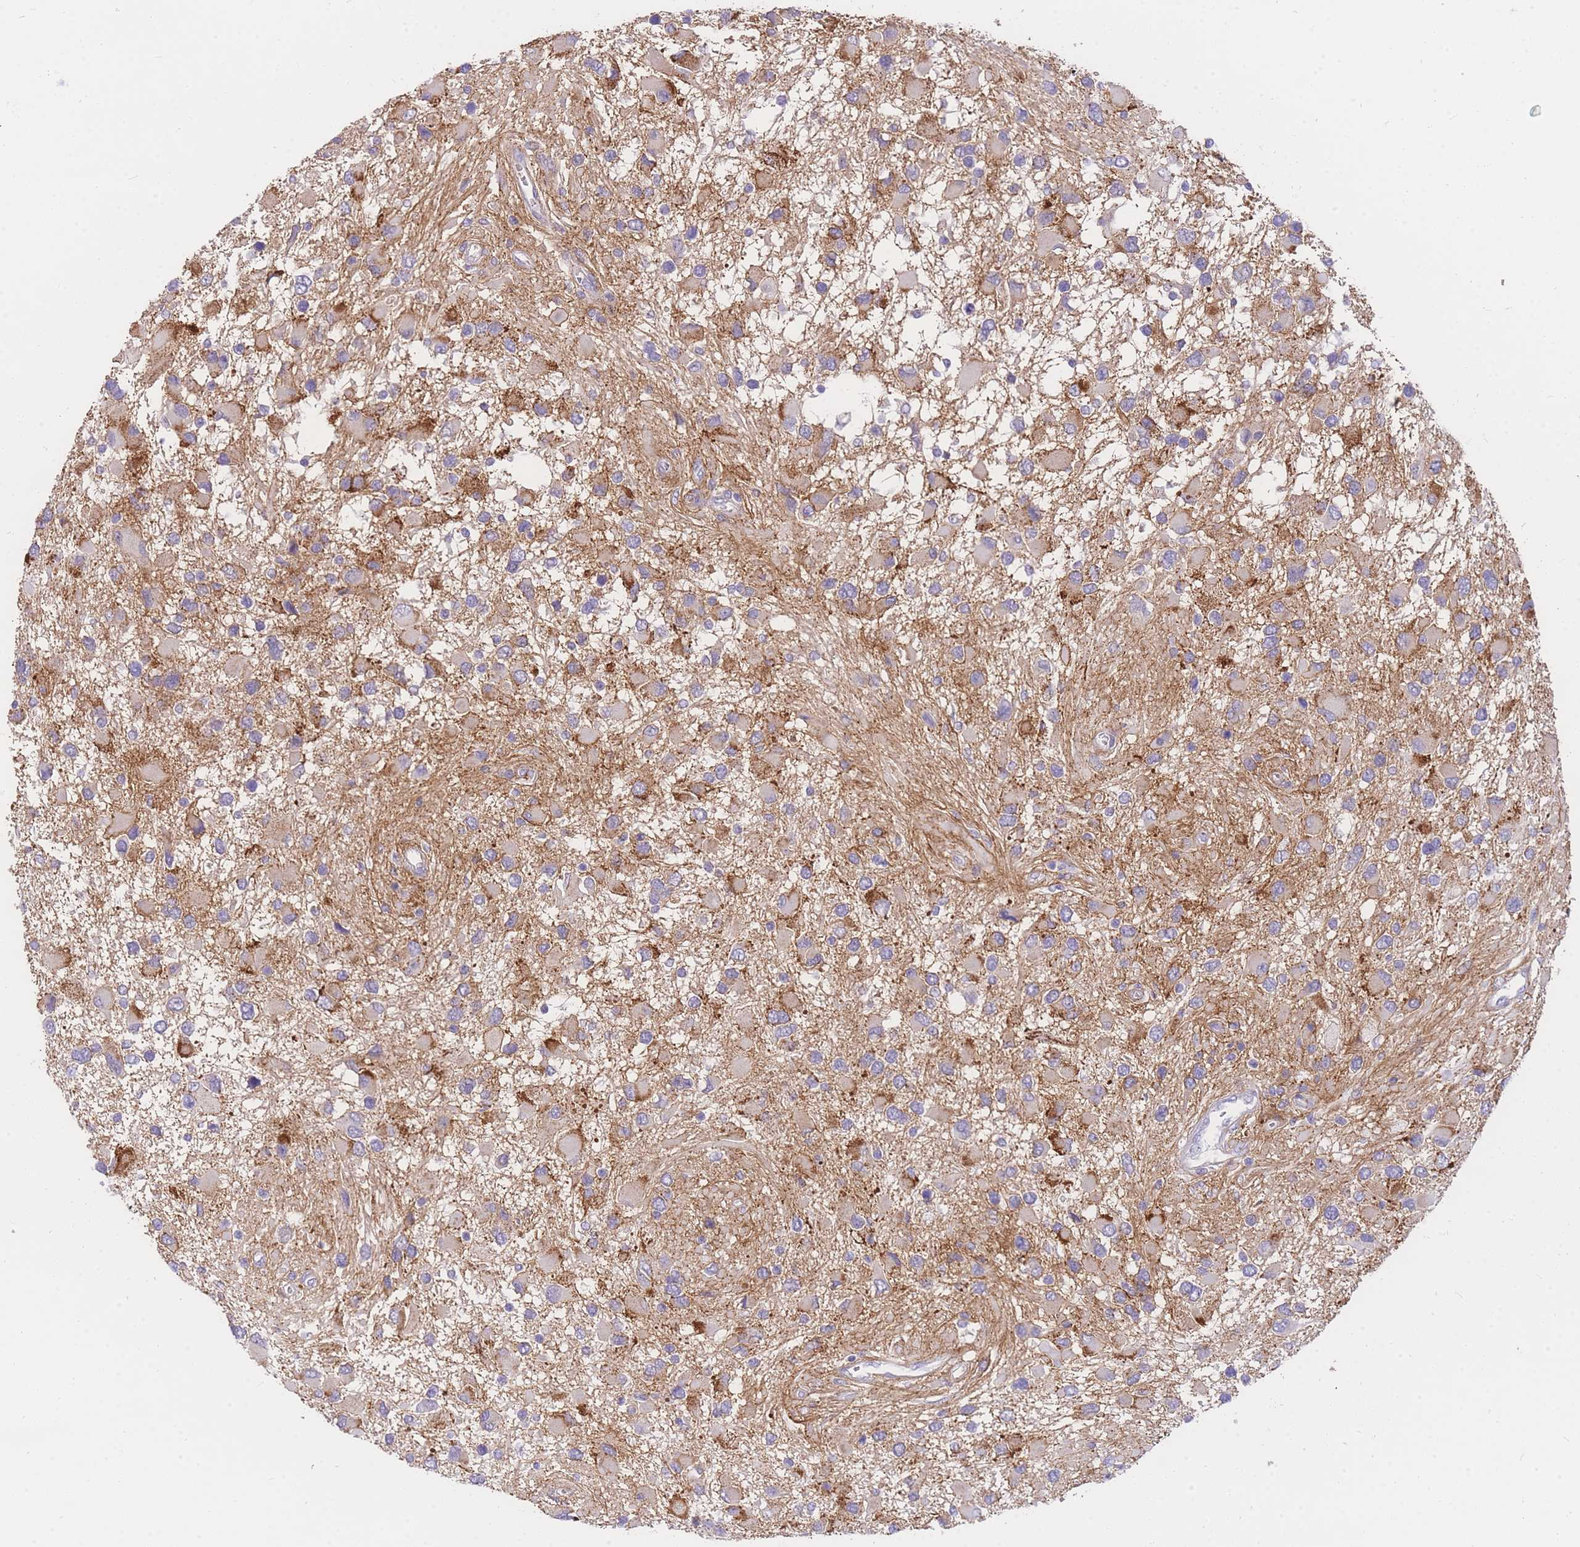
{"staining": {"intensity": "moderate", "quantity": "<25%", "location": "cytoplasmic/membranous"}, "tissue": "glioma", "cell_type": "Tumor cells", "image_type": "cancer", "snomed": [{"axis": "morphology", "description": "Glioma, malignant, High grade"}, {"axis": "topography", "description": "Brain"}], "caption": "Protein staining reveals moderate cytoplasmic/membranous expression in about <25% of tumor cells in glioma.", "gene": "C2orf88", "patient": {"sex": "male", "age": 53}}